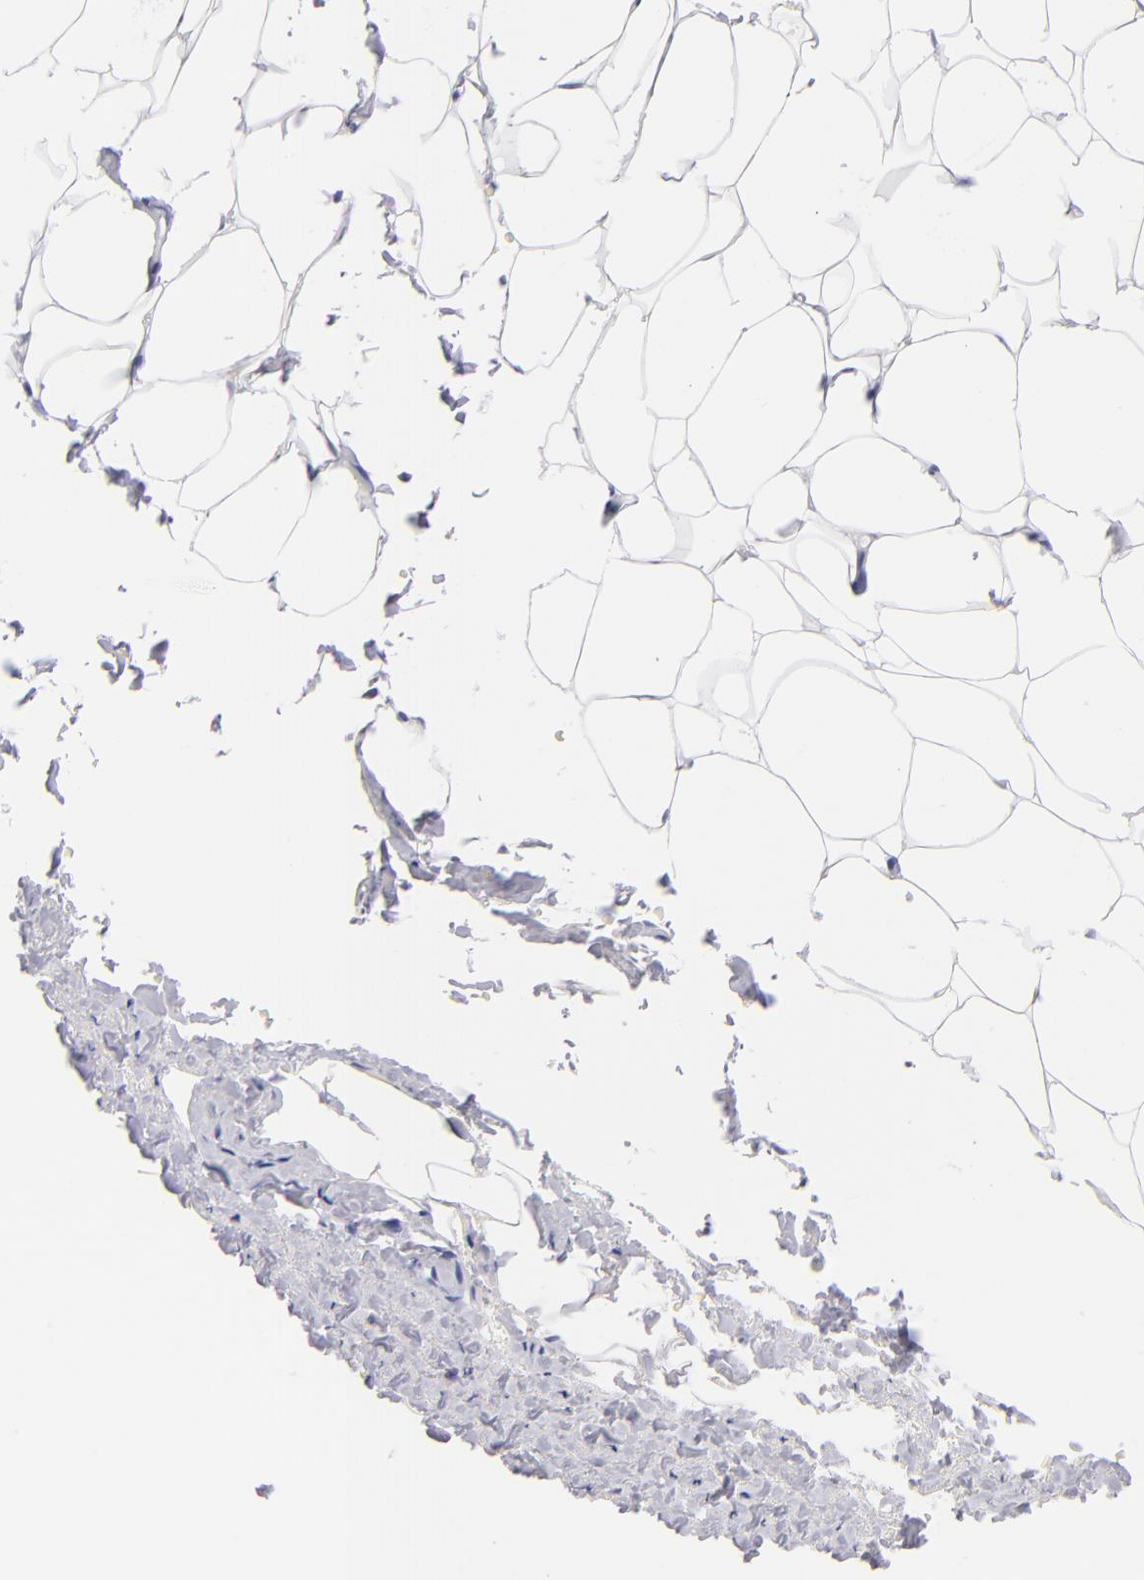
{"staining": {"intensity": "negative", "quantity": "none", "location": "none"}, "tissue": "adipose tissue", "cell_type": "Adipocytes", "image_type": "normal", "snomed": [{"axis": "morphology", "description": "Normal tissue, NOS"}, {"axis": "topography", "description": "Soft tissue"}, {"axis": "topography", "description": "Peripheral nerve tissue"}], "caption": "This is a photomicrograph of immunohistochemistry (IHC) staining of normal adipose tissue, which shows no expression in adipocytes.", "gene": "PRPH", "patient": {"sex": "female", "age": 68}}